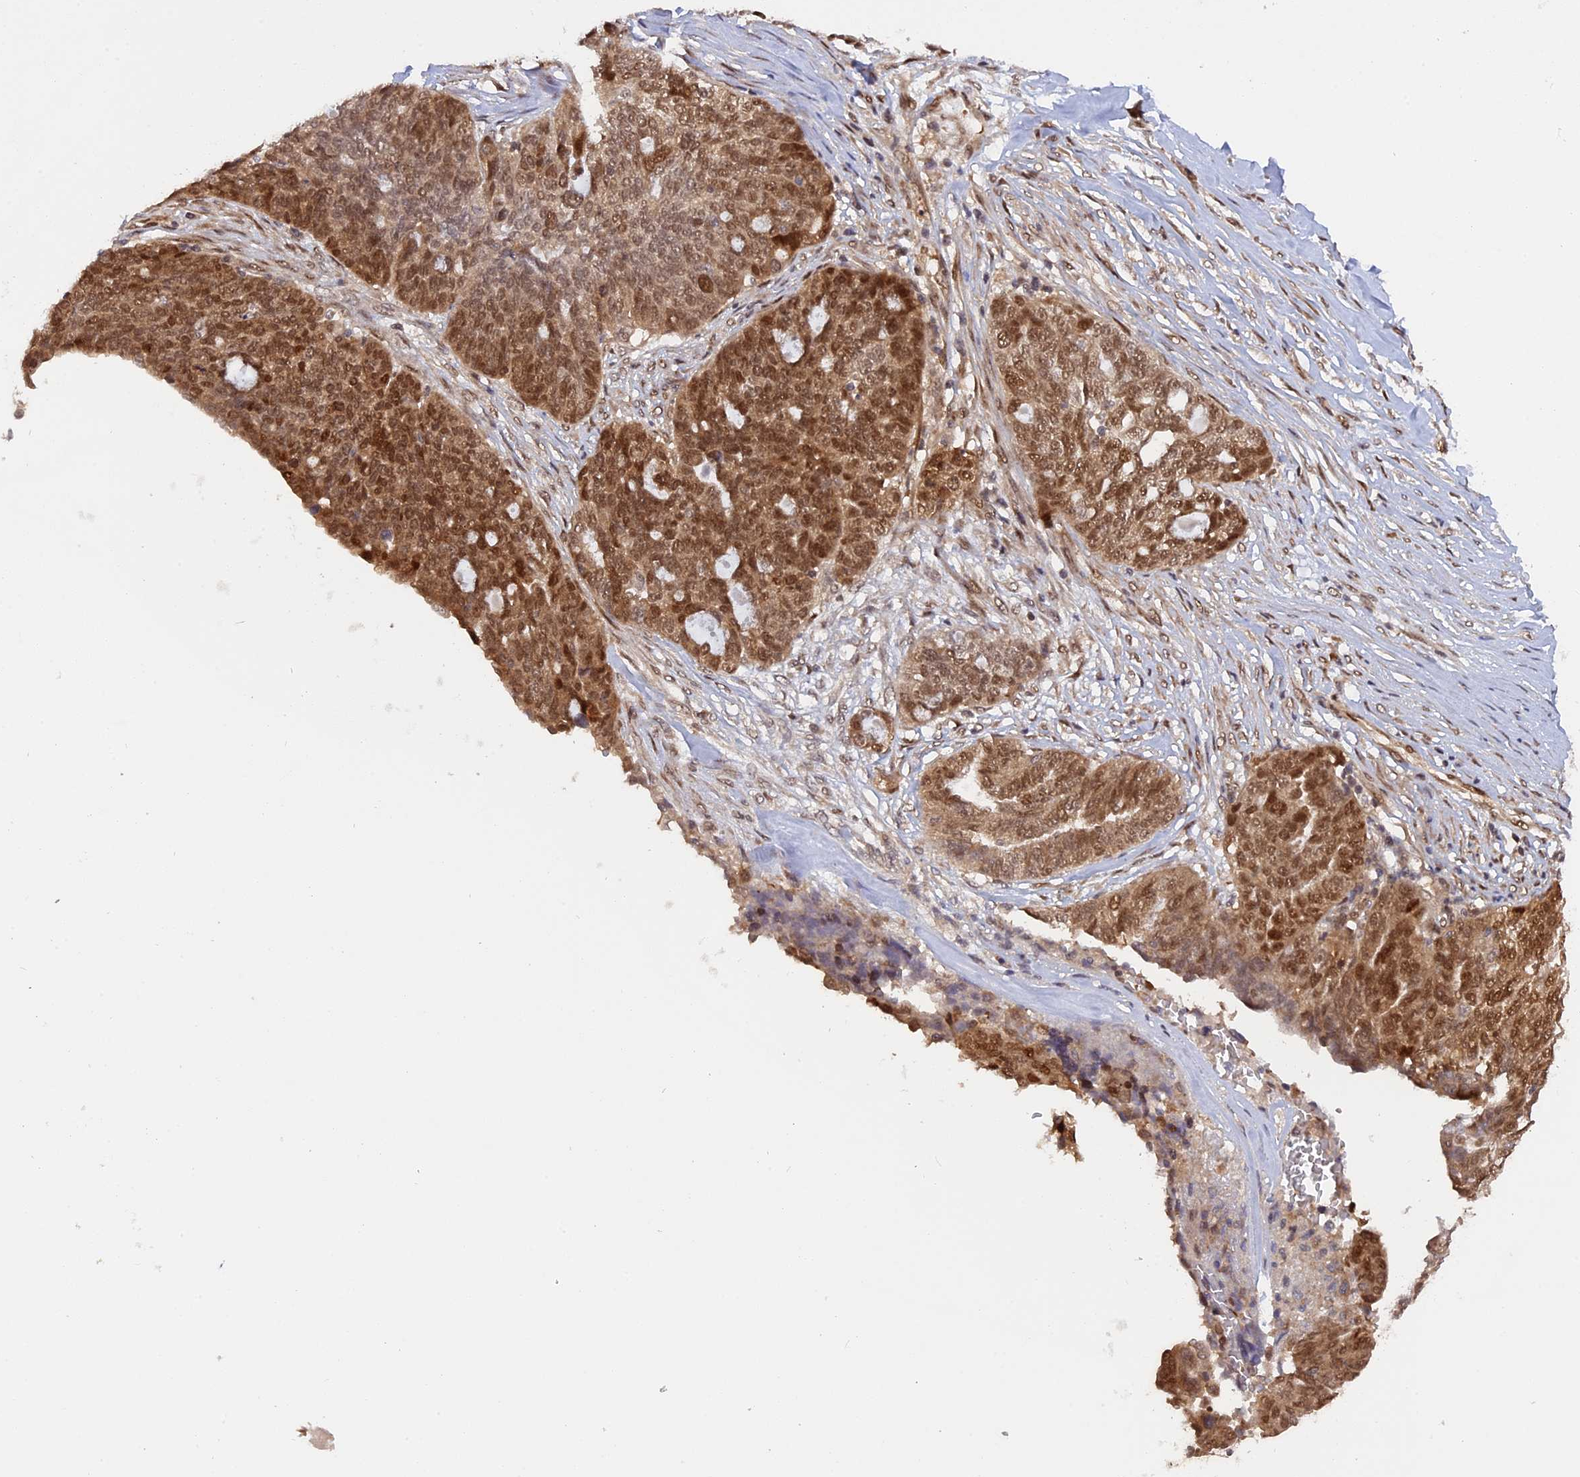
{"staining": {"intensity": "moderate", "quantity": ">75%", "location": "cytoplasmic/membranous,nuclear"}, "tissue": "ovarian cancer", "cell_type": "Tumor cells", "image_type": "cancer", "snomed": [{"axis": "morphology", "description": "Cystadenocarcinoma, serous, NOS"}, {"axis": "topography", "description": "Ovary"}], "caption": "Moderate cytoplasmic/membranous and nuclear expression for a protein is identified in approximately >75% of tumor cells of ovarian cancer using immunohistochemistry (IHC).", "gene": "ZNF428", "patient": {"sex": "female", "age": 59}}